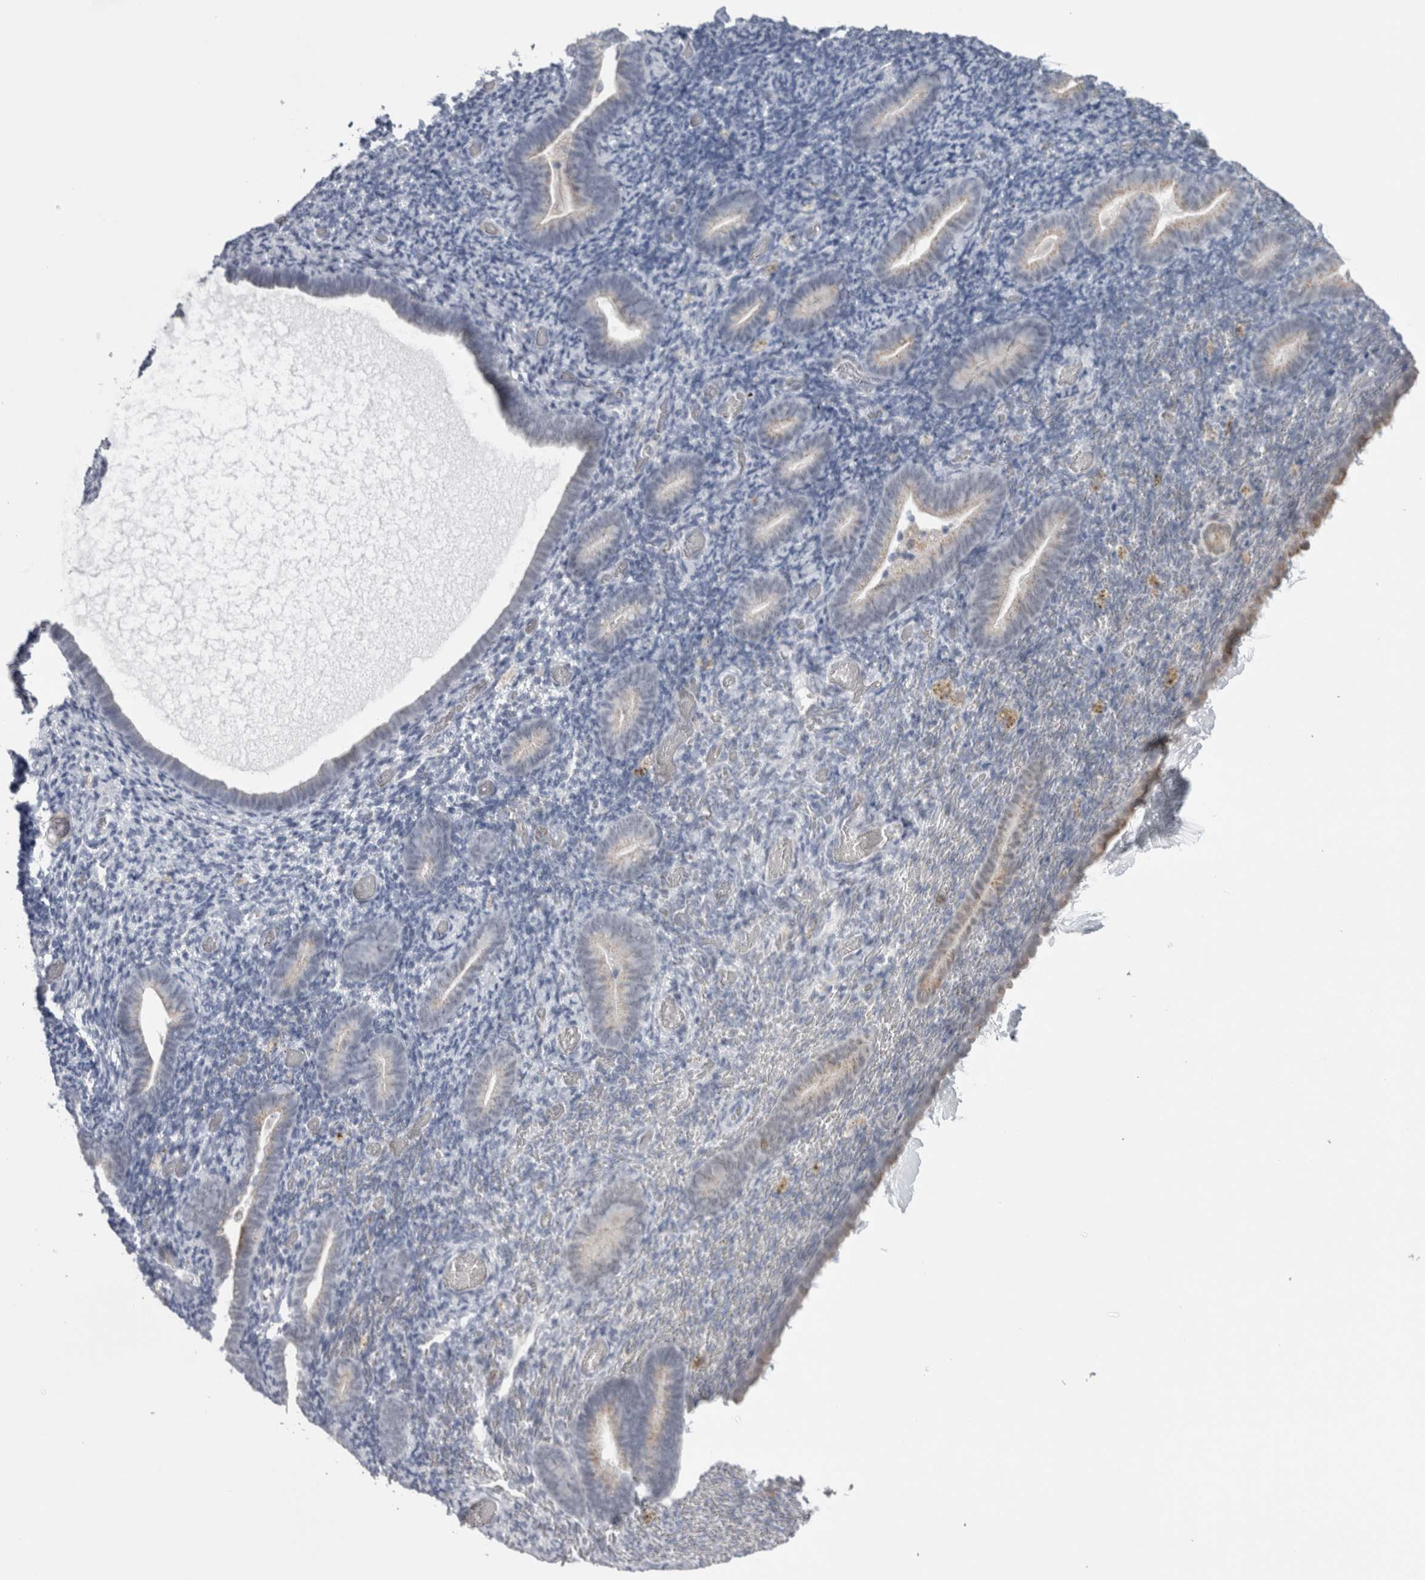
{"staining": {"intensity": "negative", "quantity": "none", "location": "none"}, "tissue": "endometrium", "cell_type": "Cells in endometrial stroma", "image_type": "normal", "snomed": [{"axis": "morphology", "description": "Normal tissue, NOS"}, {"axis": "topography", "description": "Endometrium"}], "caption": "Immunohistochemical staining of unremarkable human endometrium shows no significant expression in cells in endometrial stroma.", "gene": "PLIN1", "patient": {"sex": "female", "age": 51}}